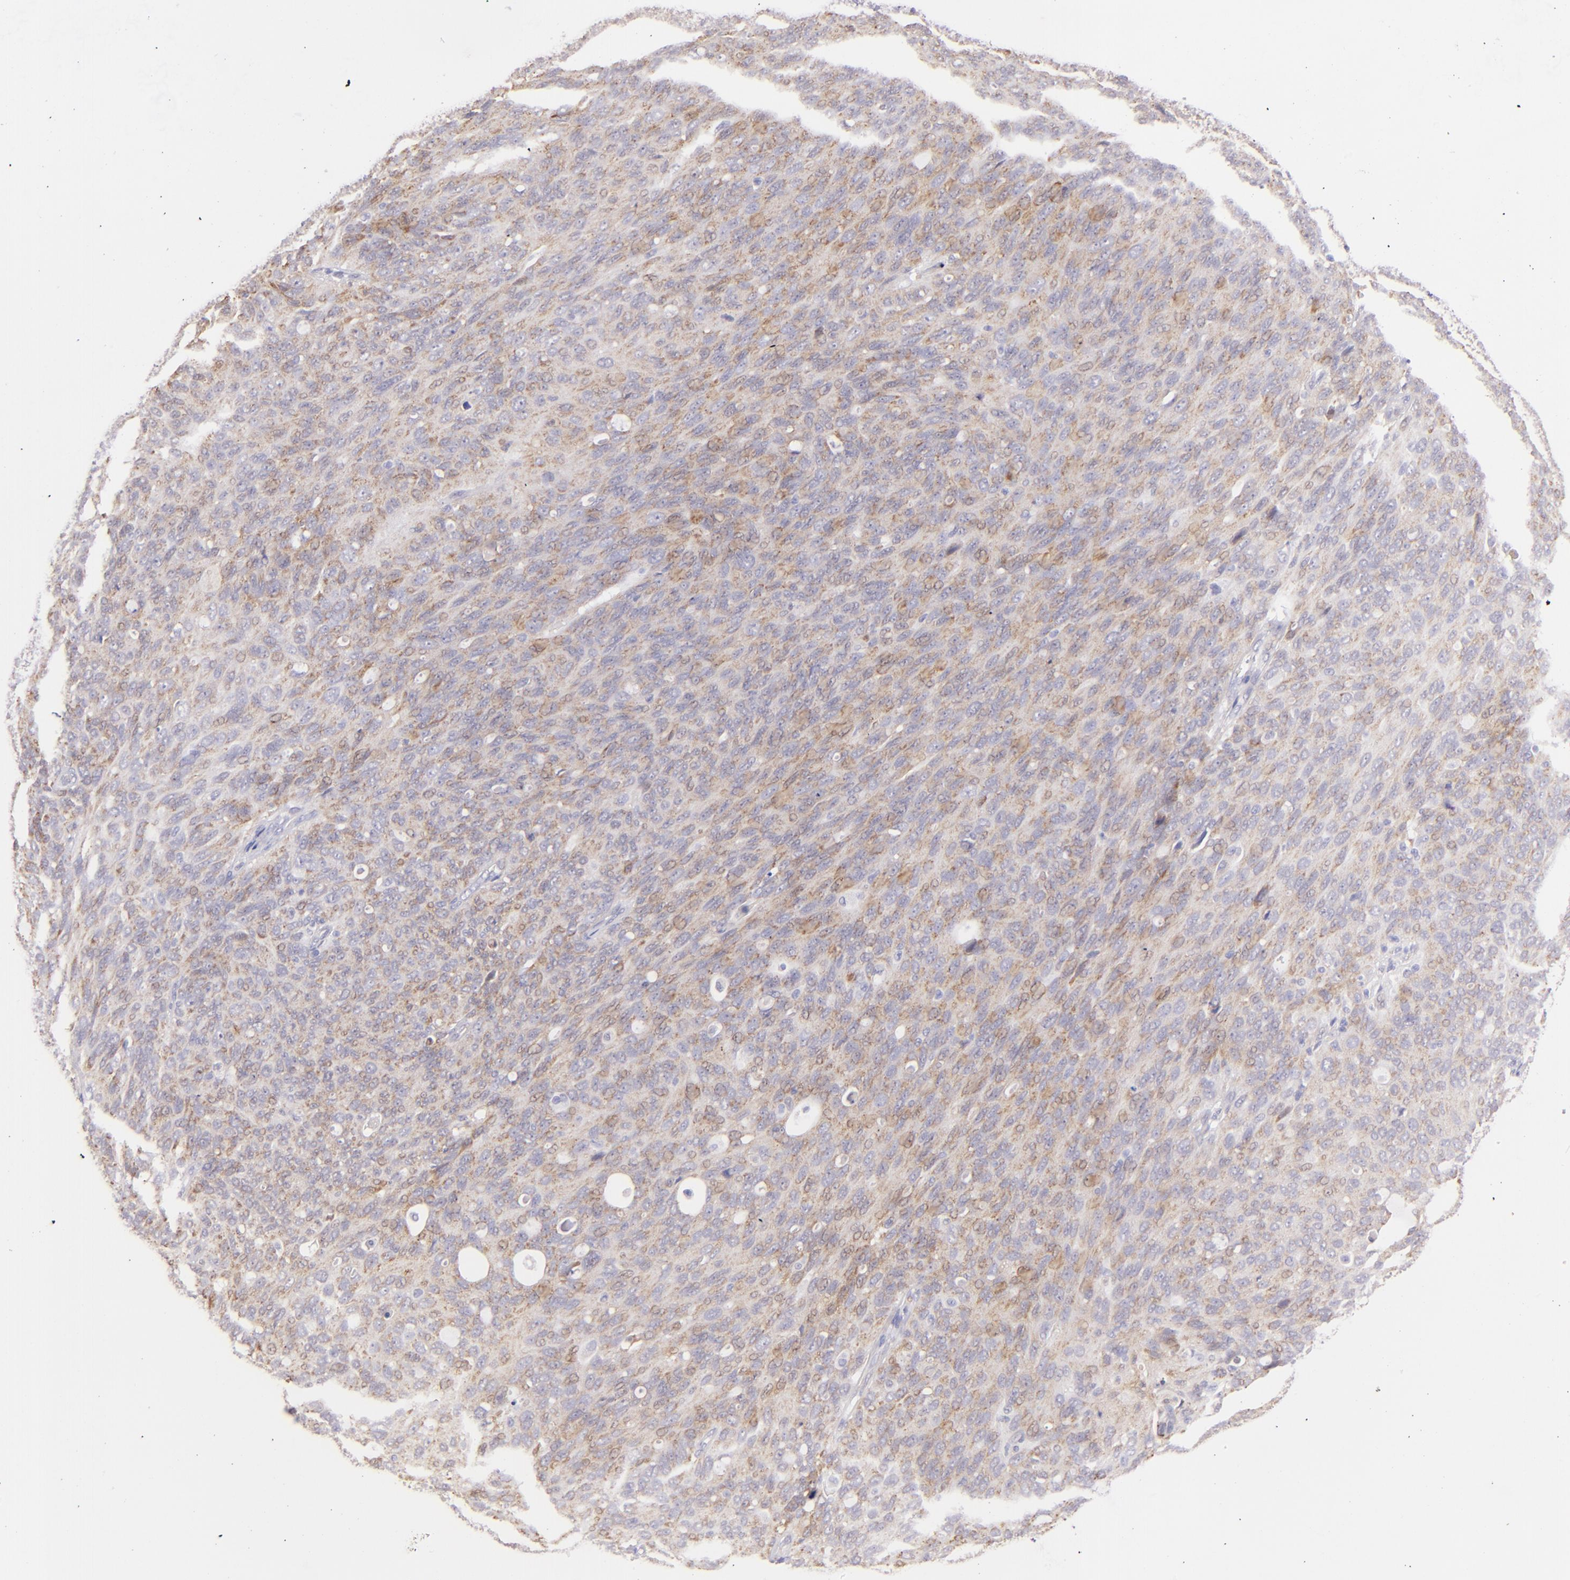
{"staining": {"intensity": "weak", "quantity": ">75%", "location": "cytoplasmic/membranous"}, "tissue": "ovarian cancer", "cell_type": "Tumor cells", "image_type": "cancer", "snomed": [{"axis": "morphology", "description": "Carcinoma, endometroid"}, {"axis": "topography", "description": "Ovary"}], "caption": "Protein expression analysis of ovarian cancer (endometroid carcinoma) demonstrates weak cytoplasmic/membranous staining in about >75% of tumor cells. (IHC, brightfield microscopy, high magnification).", "gene": "SH2D4A", "patient": {"sex": "female", "age": 60}}